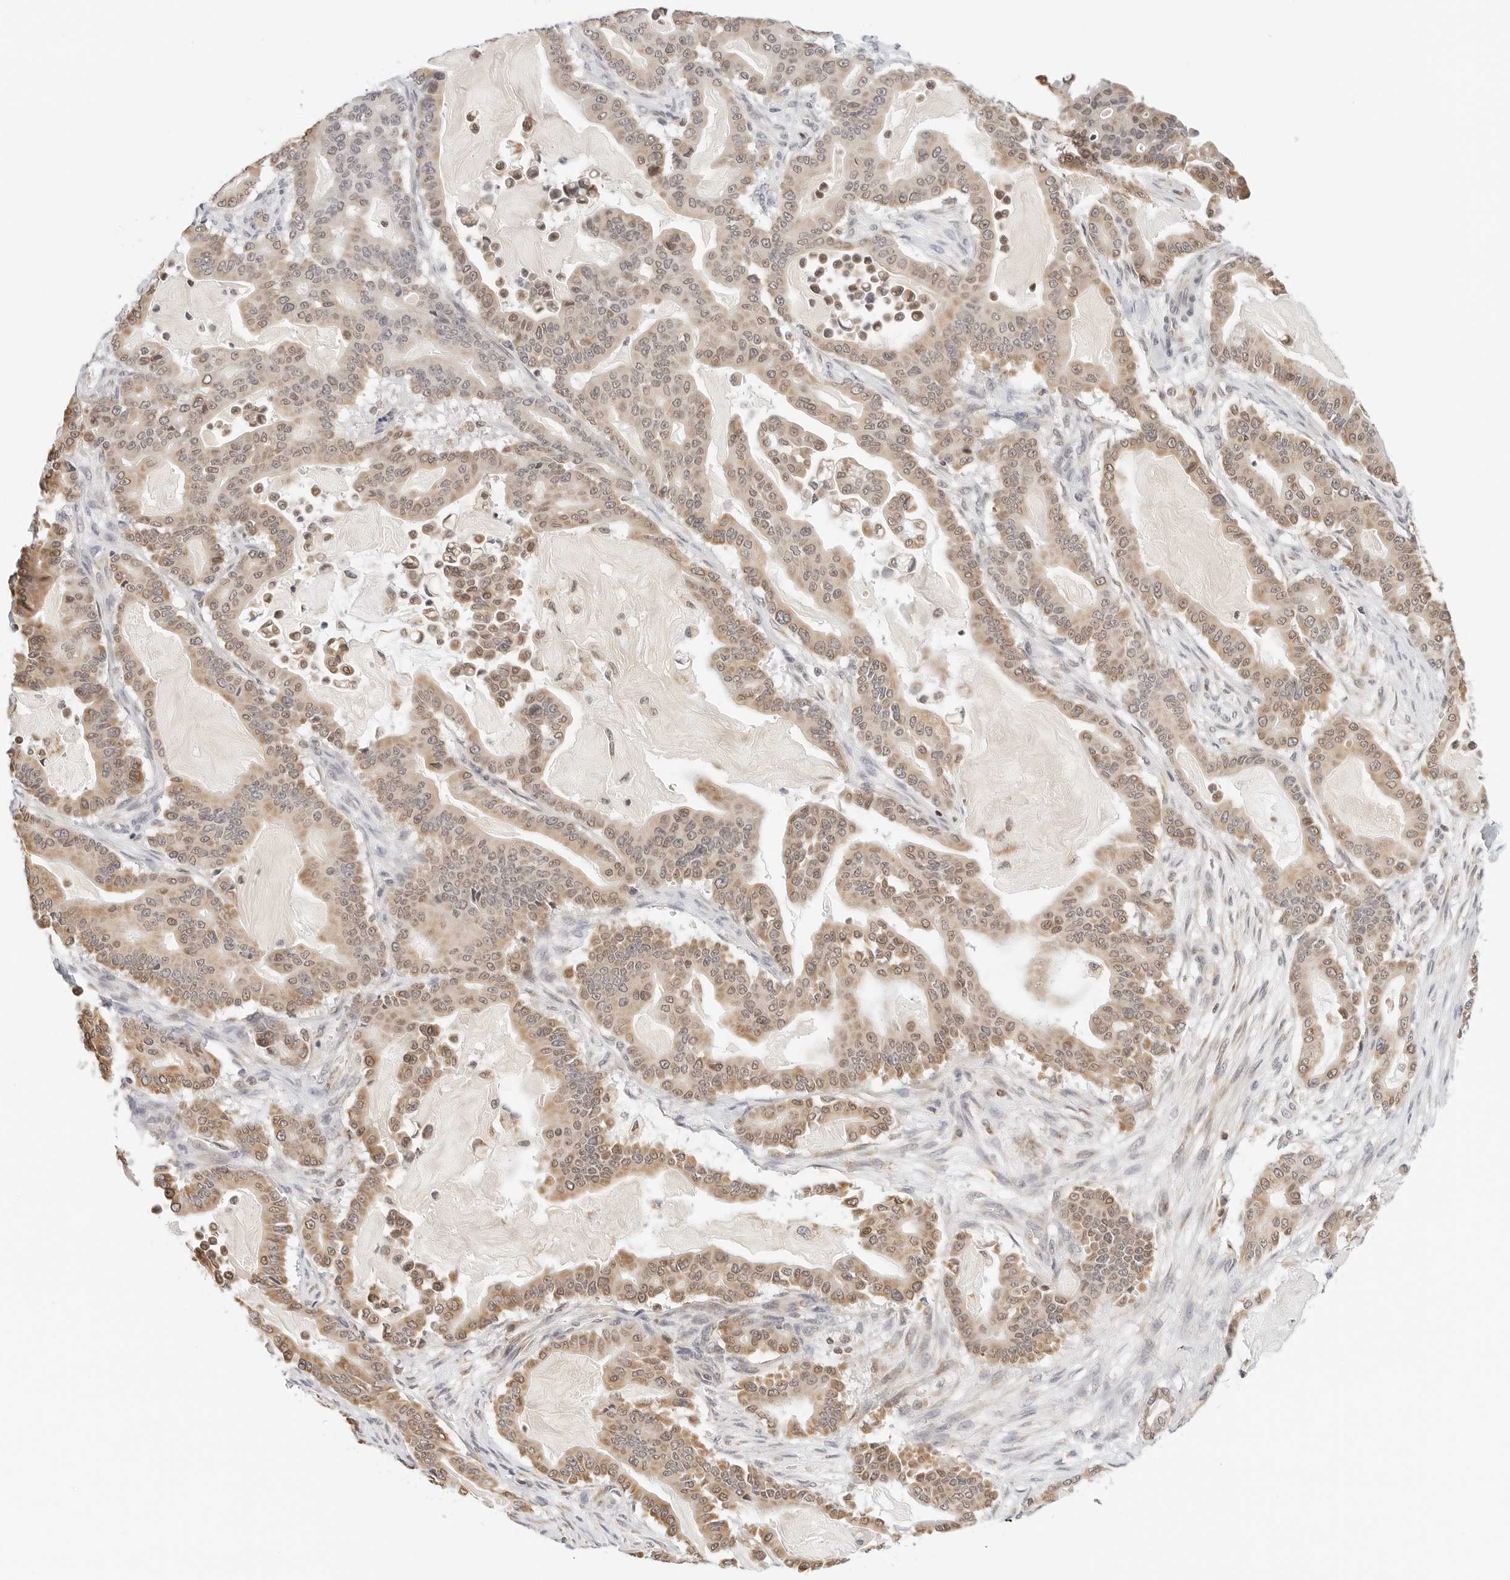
{"staining": {"intensity": "moderate", "quantity": ">75%", "location": "cytoplasmic/membranous,nuclear"}, "tissue": "pancreatic cancer", "cell_type": "Tumor cells", "image_type": "cancer", "snomed": [{"axis": "morphology", "description": "Adenocarcinoma, NOS"}, {"axis": "topography", "description": "Pancreas"}], "caption": "High-magnification brightfield microscopy of pancreatic cancer (adenocarcinoma) stained with DAB (brown) and counterstained with hematoxylin (blue). tumor cells exhibit moderate cytoplasmic/membranous and nuclear staining is seen in approximately>75% of cells.", "gene": "ATL1", "patient": {"sex": "male", "age": 63}}